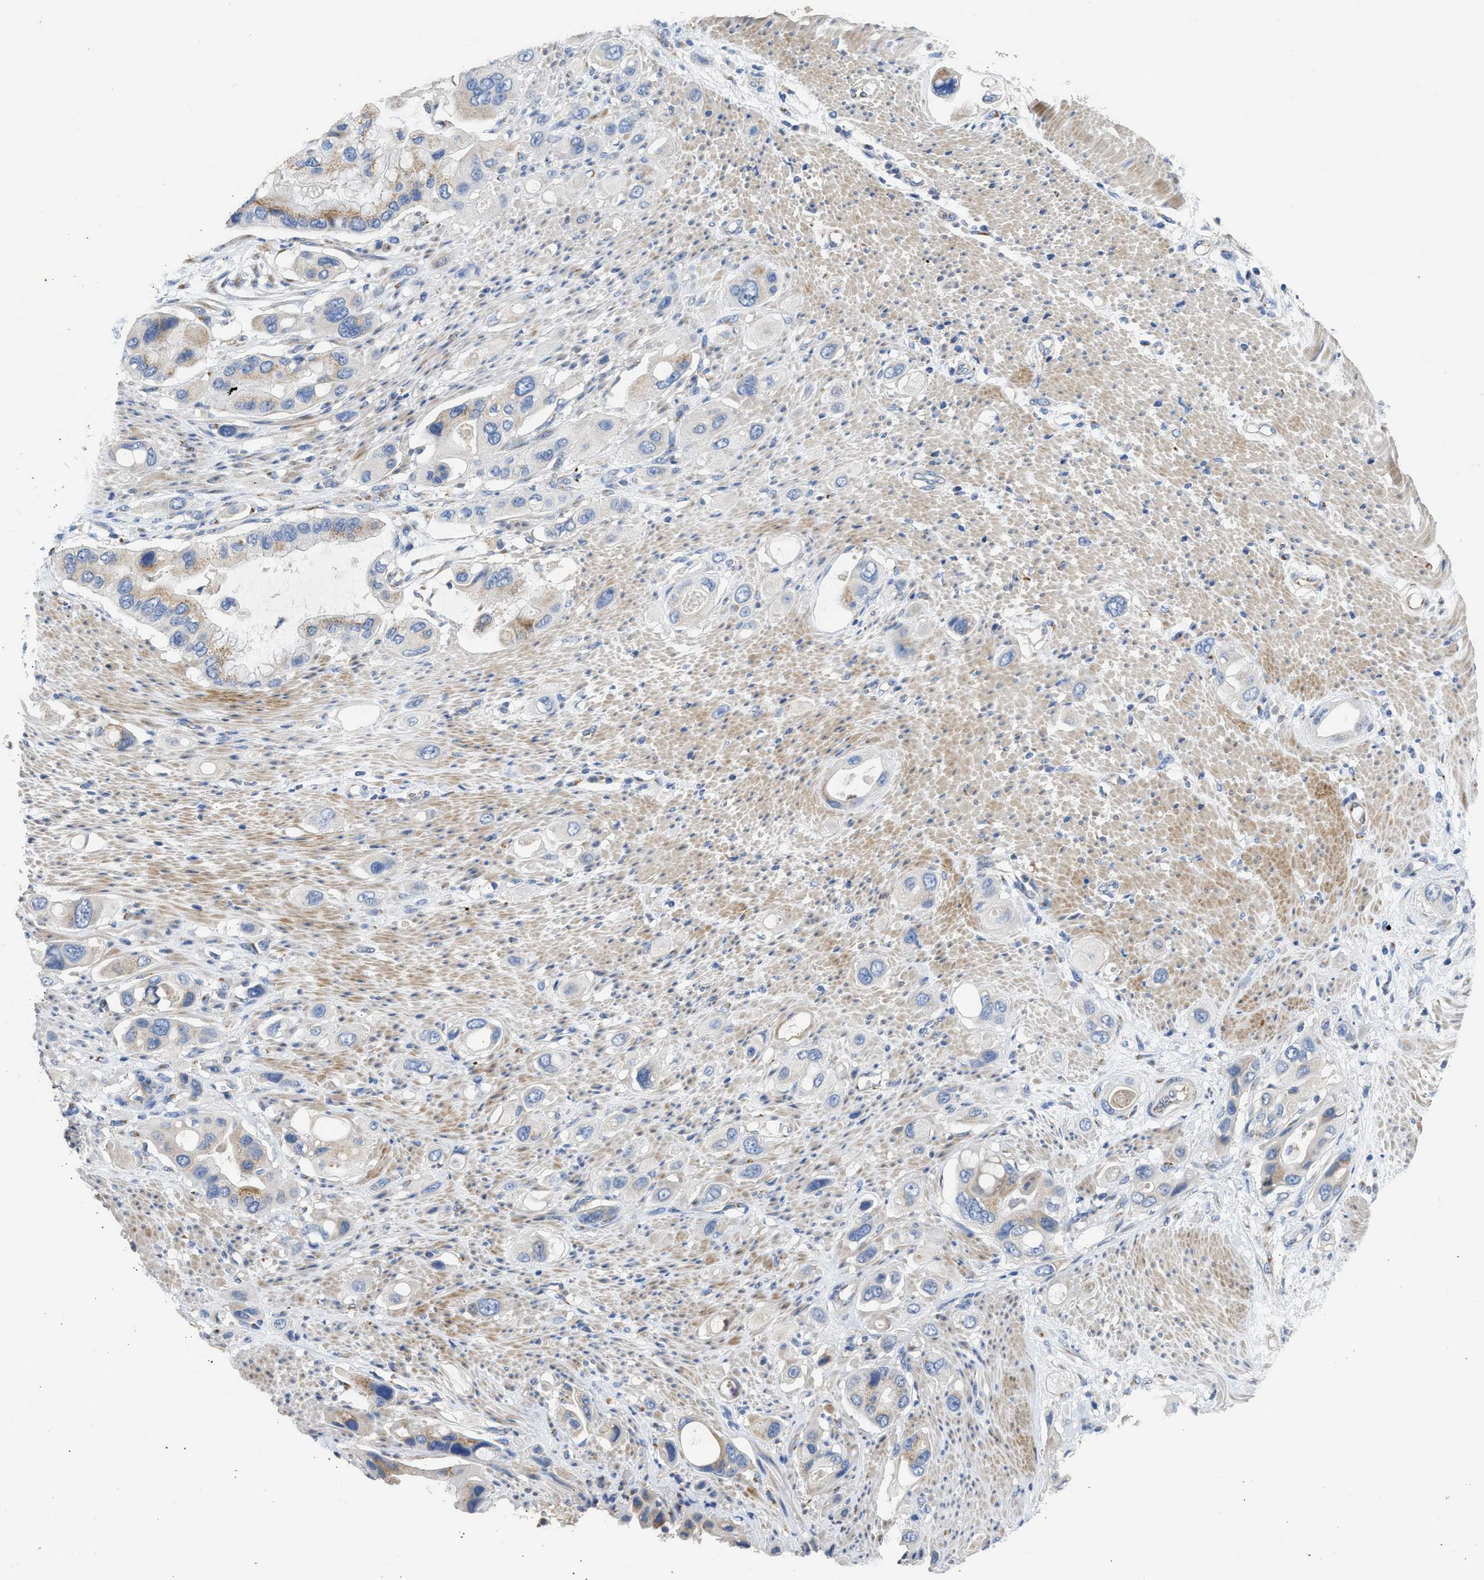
{"staining": {"intensity": "weak", "quantity": "<25%", "location": "cytoplasmic/membranous"}, "tissue": "pancreatic cancer", "cell_type": "Tumor cells", "image_type": "cancer", "snomed": [{"axis": "morphology", "description": "Adenocarcinoma, NOS"}, {"axis": "topography", "description": "Pancreas"}], "caption": "Immunohistochemistry (IHC) of pancreatic cancer reveals no positivity in tumor cells.", "gene": "IPO8", "patient": {"sex": "female", "age": 56}}